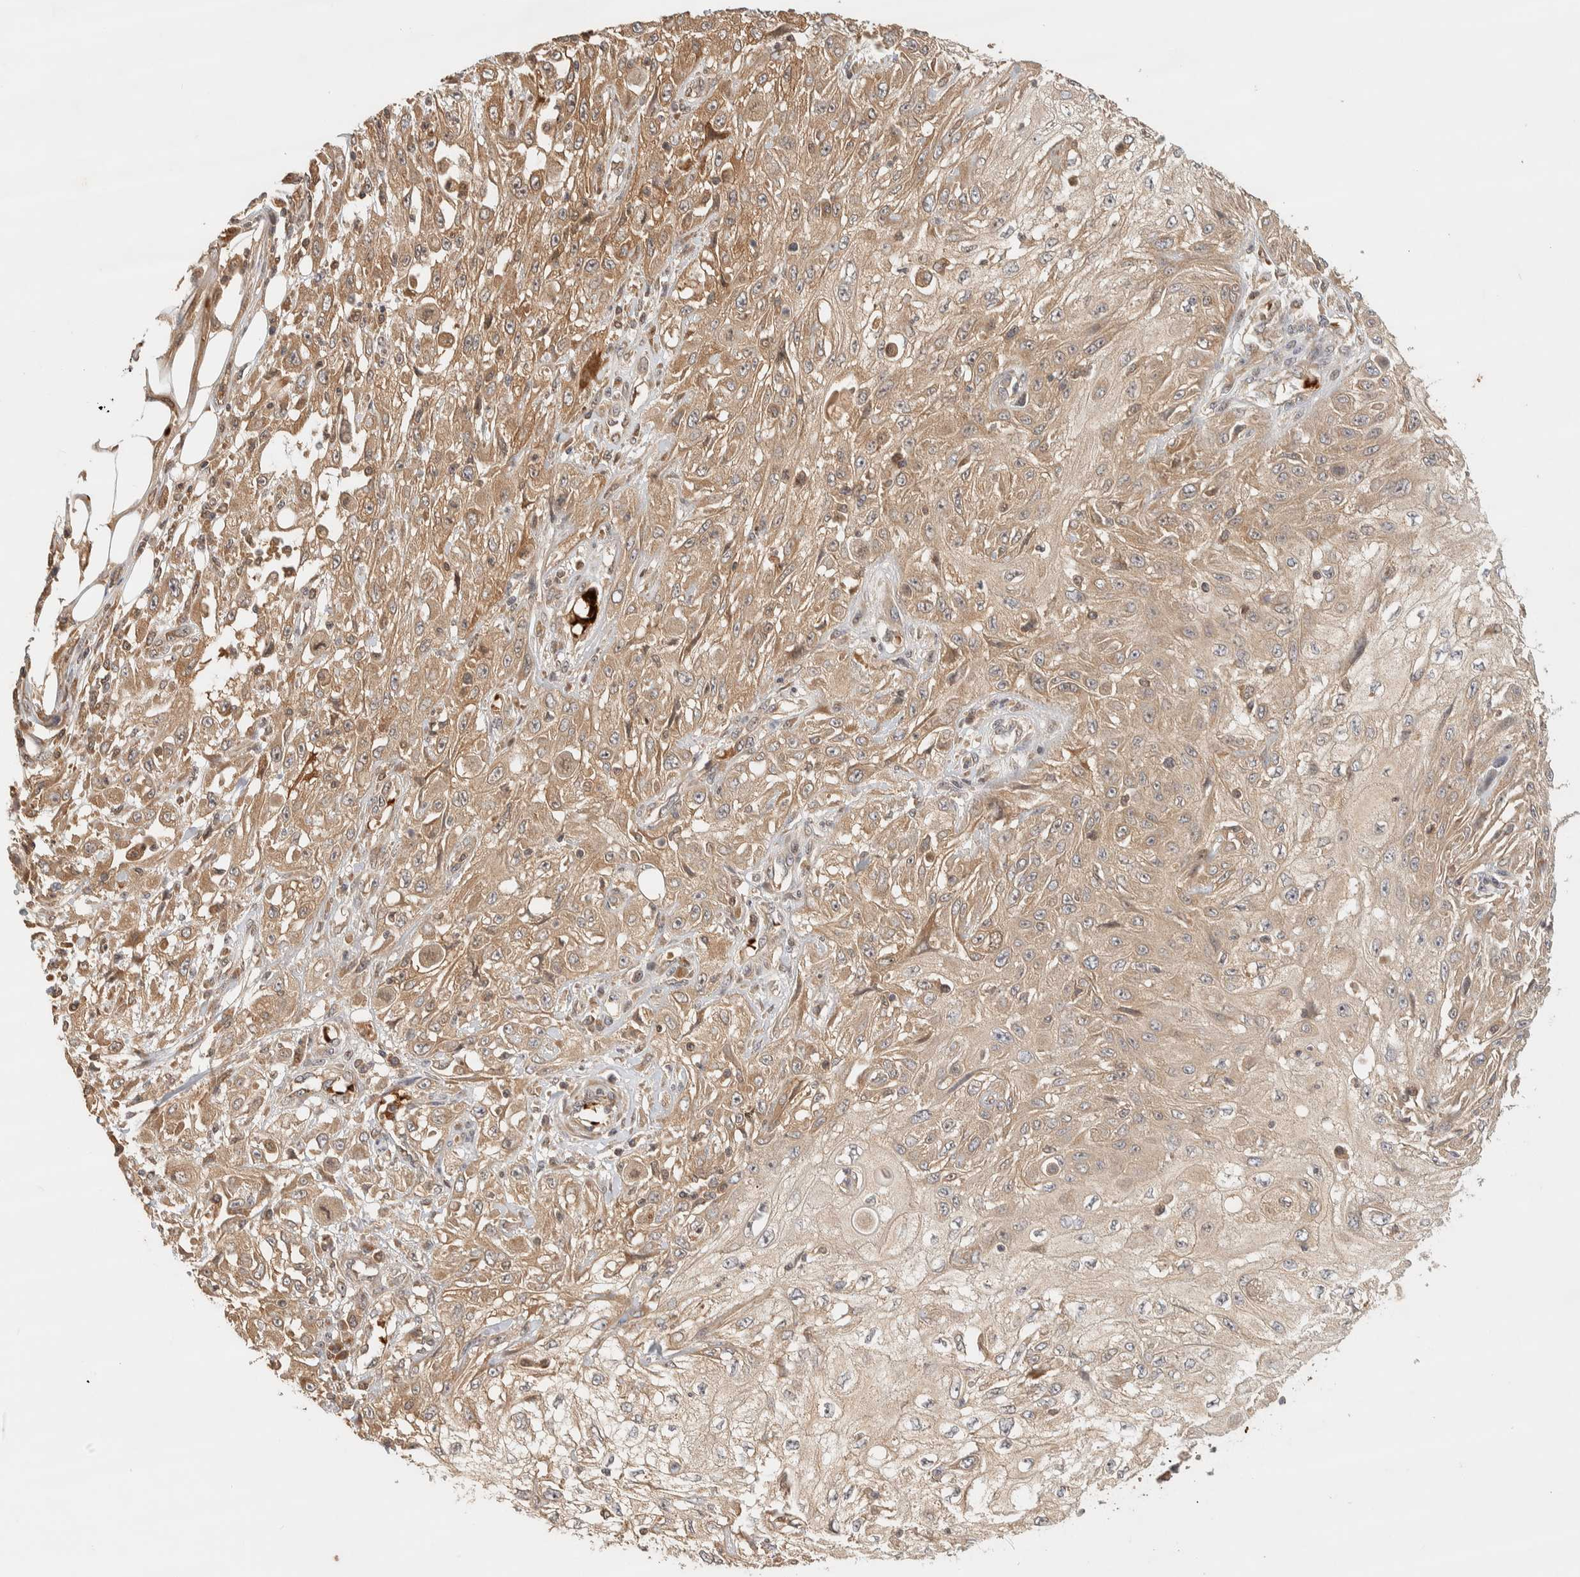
{"staining": {"intensity": "moderate", "quantity": ">75%", "location": "cytoplasmic/membranous"}, "tissue": "skin cancer", "cell_type": "Tumor cells", "image_type": "cancer", "snomed": [{"axis": "morphology", "description": "Squamous cell carcinoma, NOS"}, {"axis": "morphology", "description": "Squamous cell carcinoma, metastatic, NOS"}, {"axis": "topography", "description": "Skin"}, {"axis": "topography", "description": "Lymph node"}], "caption": "This is a photomicrograph of immunohistochemistry (IHC) staining of skin metastatic squamous cell carcinoma, which shows moderate positivity in the cytoplasmic/membranous of tumor cells.", "gene": "TTI2", "patient": {"sex": "male", "age": 75}}